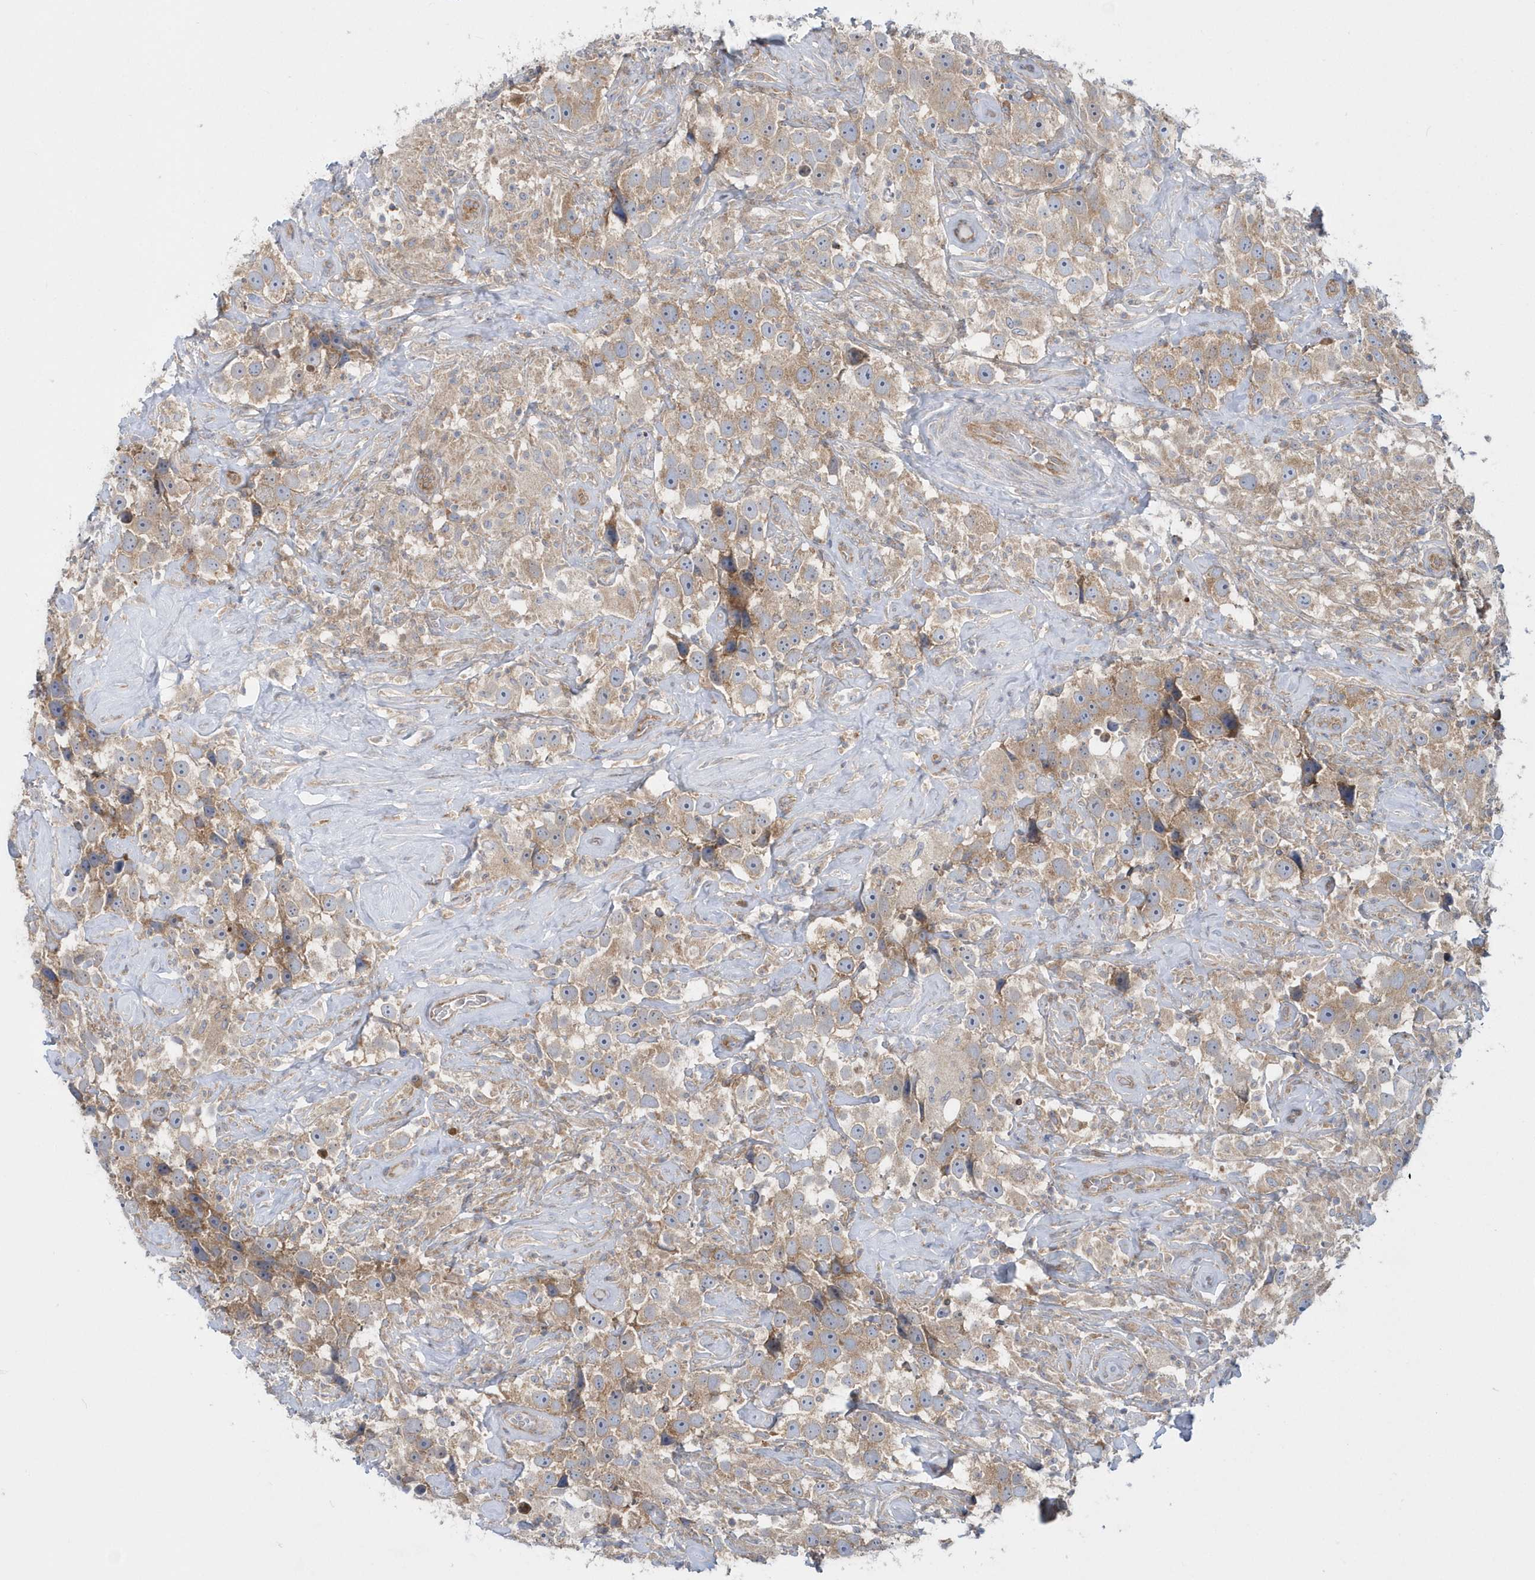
{"staining": {"intensity": "moderate", "quantity": ">75%", "location": "cytoplasmic/membranous"}, "tissue": "testis cancer", "cell_type": "Tumor cells", "image_type": "cancer", "snomed": [{"axis": "morphology", "description": "Seminoma, NOS"}, {"axis": "topography", "description": "Testis"}], "caption": "This is an image of IHC staining of testis cancer (seminoma), which shows moderate expression in the cytoplasmic/membranous of tumor cells.", "gene": "EIF3C", "patient": {"sex": "male", "age": 49}}